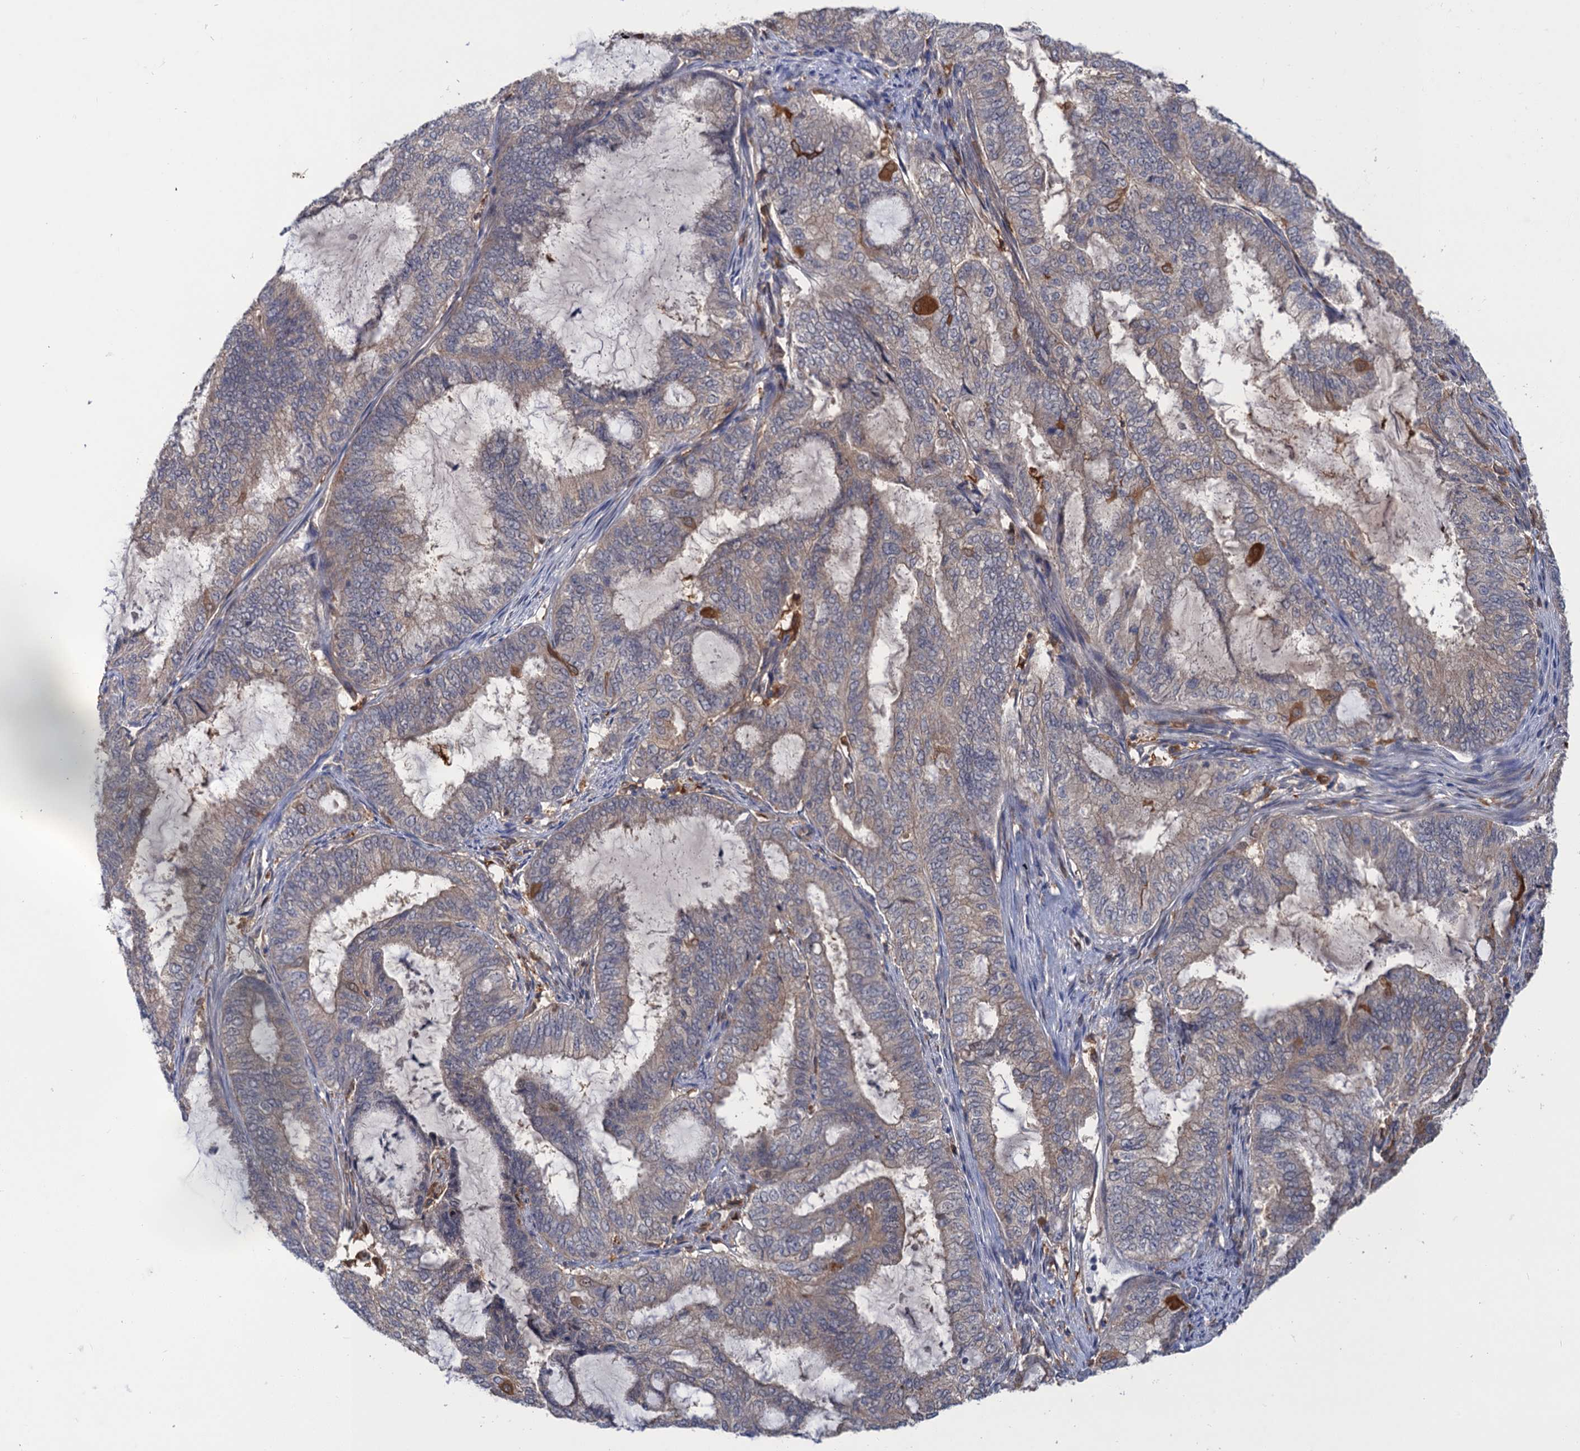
{"staining": {"intensity": "weak", "quantity": "<25%", "location": "cytoplasmic/membranous"}, "tissue": "endometrial cancer", "cell_type": "Tumor cells", "image_type": "cancer", "snomed": [{"axis": "morphology", "description": "Adenocarcinoma, NOS"}, {"axis": "topography", "description": "Endometrium"}], "caption": "Immunohistochemical staining of endometrial cancer shows no significant positivity in tumor cells.", "gene": "NEK8", "patient": {"sex": "female", "age": 51}}